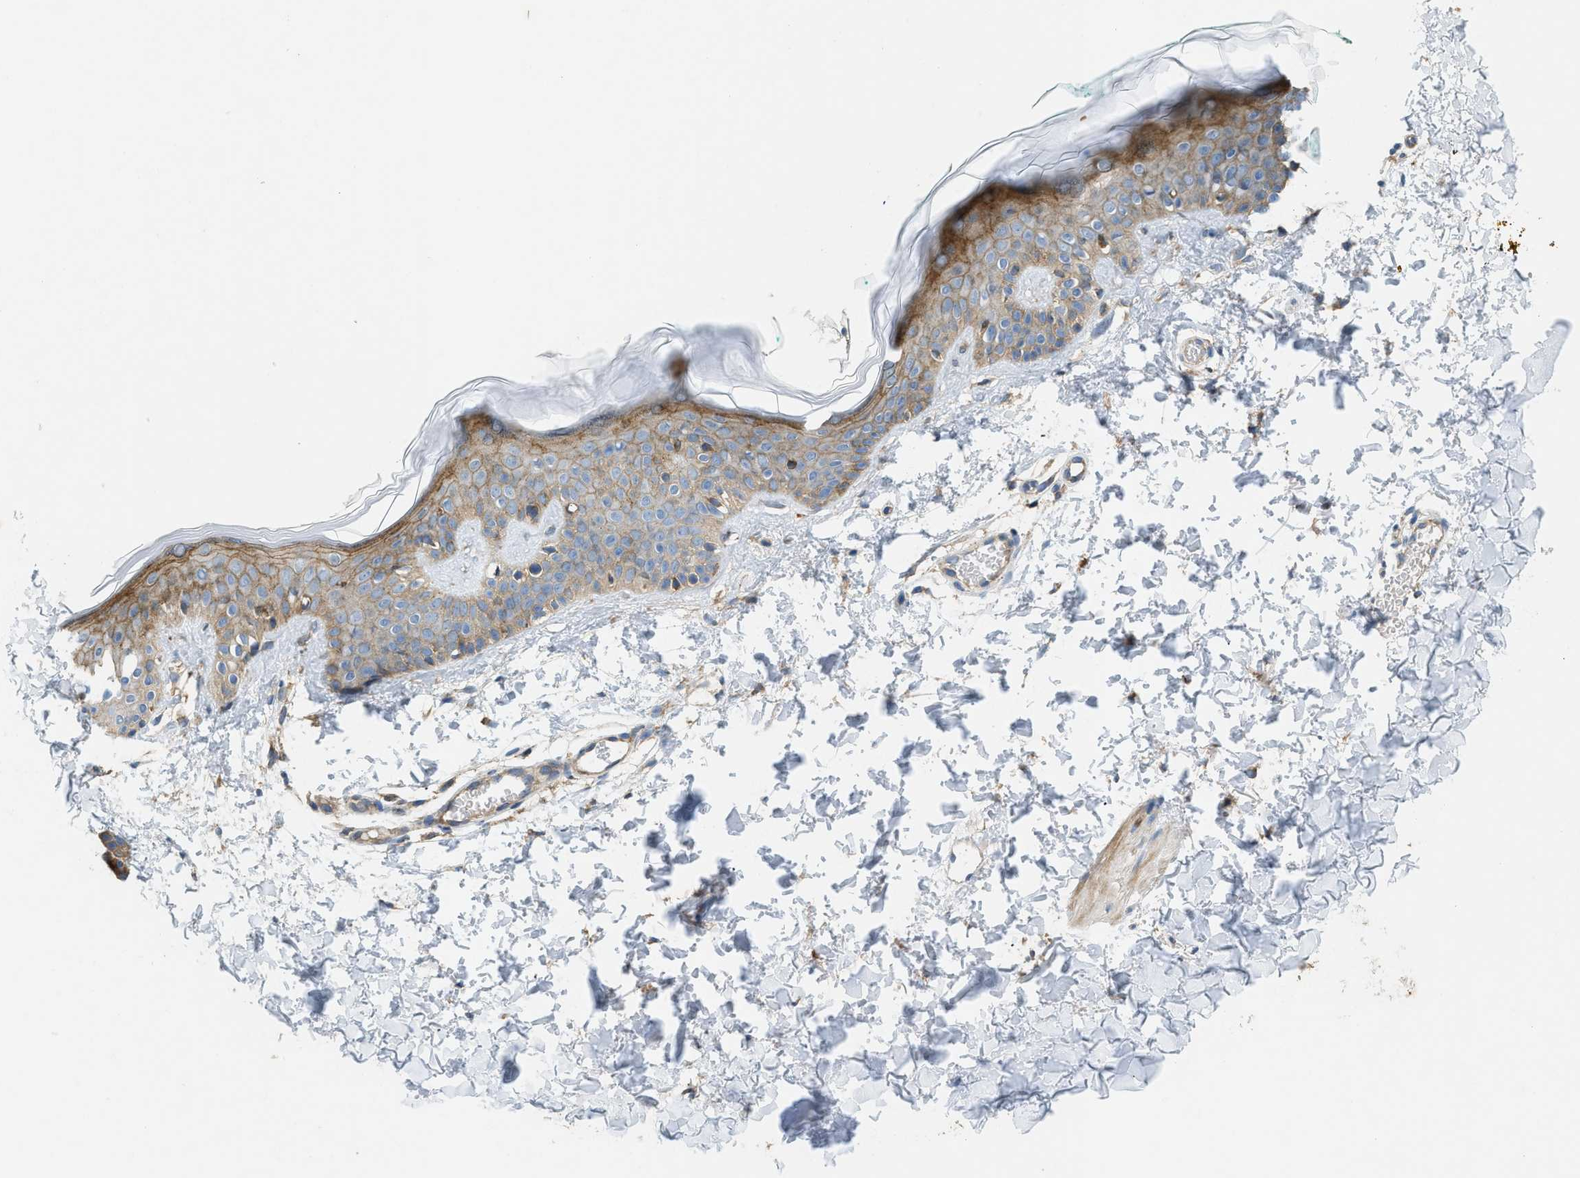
{"staining": {"intensity": "weak", "quantity": "25%-75%", "location": "cytoplasmic/membranous"}, "tissue": "skin", "cell_type": "Fibroblasts", "image_type": "normal", "snomed": [{"axis": "morphology", "description": "Normal tissue, NOS"}, {"axis": "topography", "description": "Skin"}], "caption": "Approximately 25%-75% of fibroblasts in benign human skin exhibit weak cytoplasmic/membranous protein staining as visualized by brown immunohistochemical staining.", "gene": "TMEM68", "patient": {"sex": "male", "age": 30}}